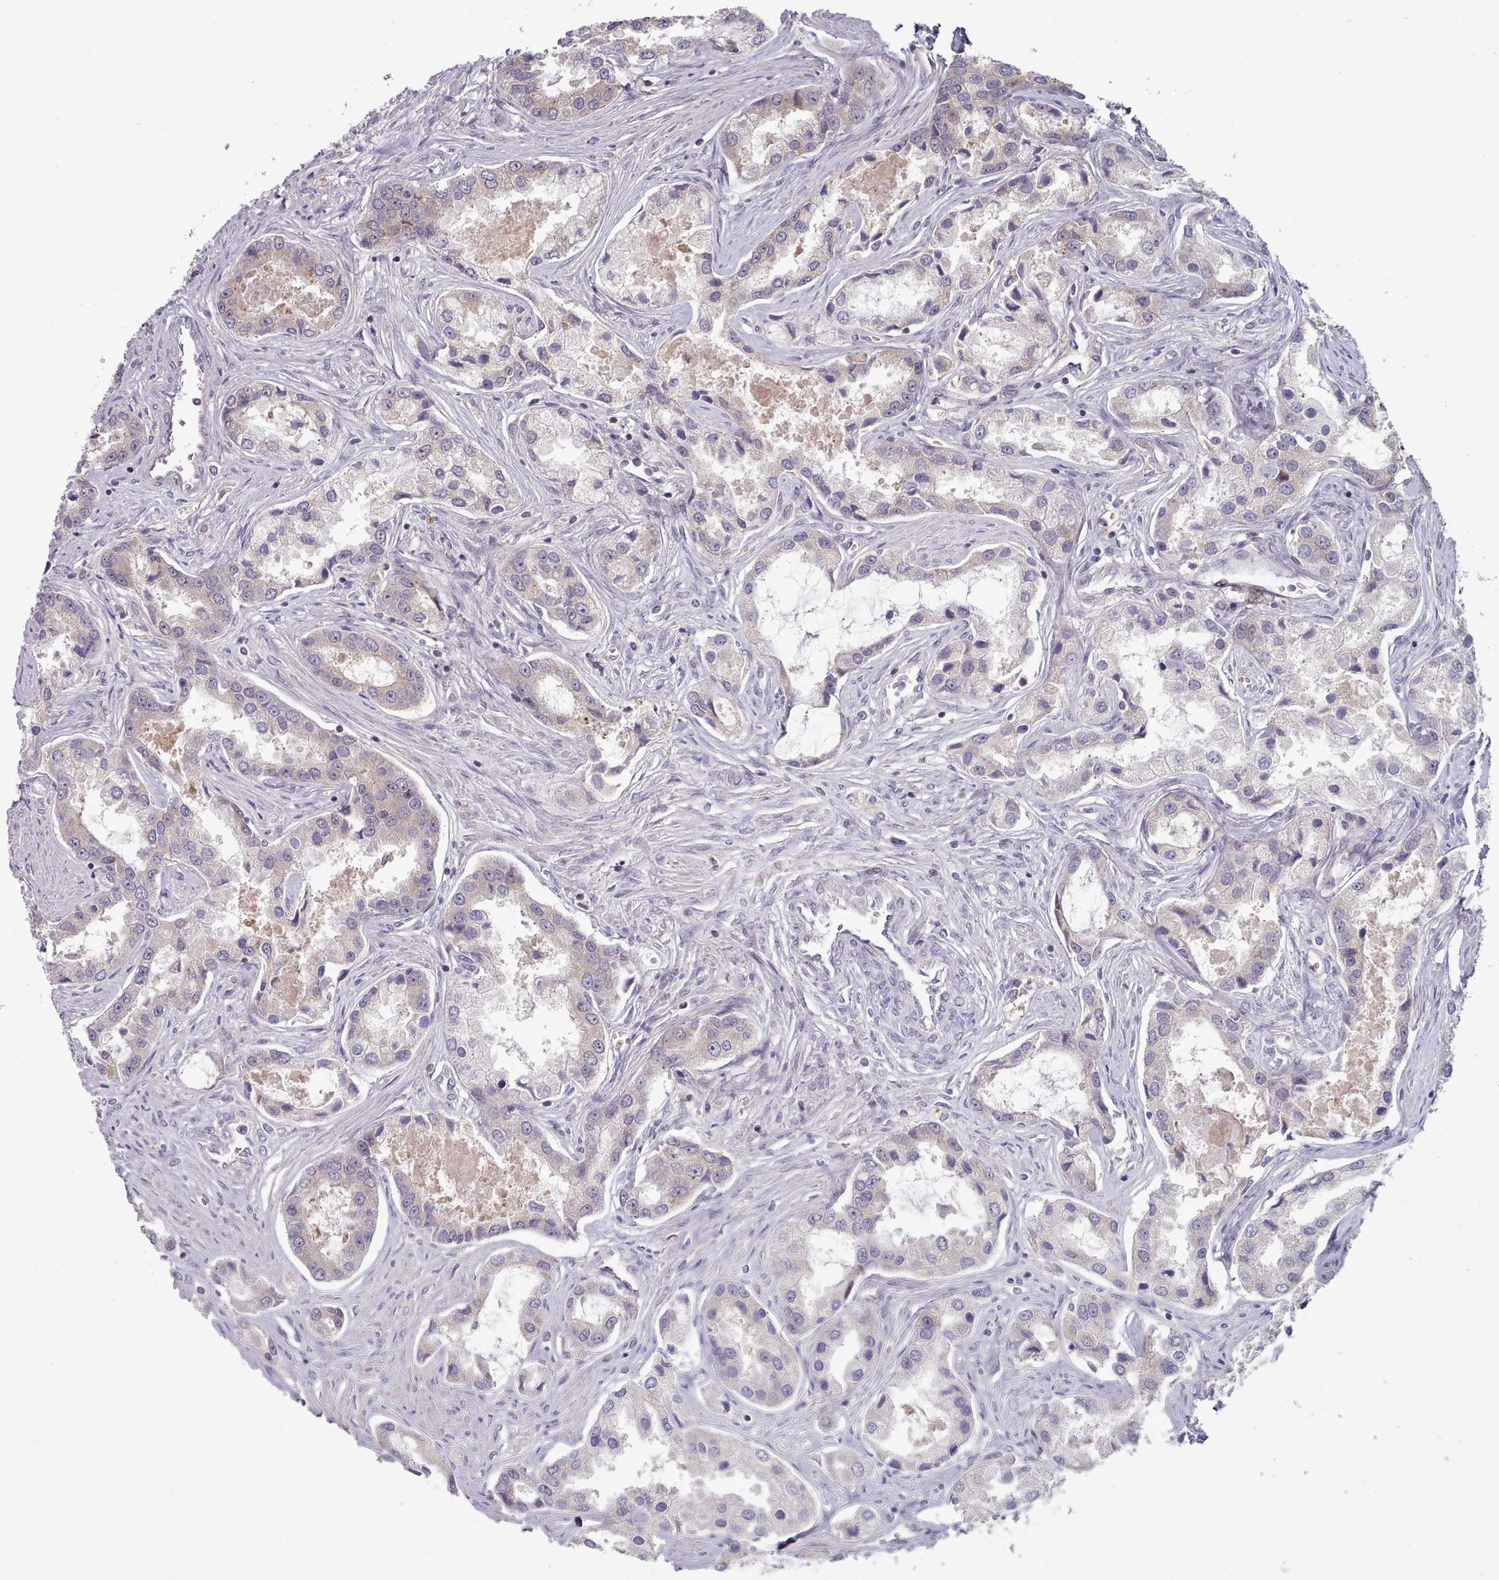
{"staining": {"intensity": "weak", "quantity": "<25%", "location": "cytoplasmic/membranous"}, "tissue": "prostate cancer", "cell_type": "Tumor cells", "image_type": "cancer", "snomed": [{"axis": "morphology", "description": "Adenocarcinoma, Low grade"}, {"axis": "topography", "description": "Prostate"}], "caption": "Tumor cells are negative for brown protein staining in prostate cancer.", "gene": "CLNS1A", "patient": {"sex": "male", "age": 68}}